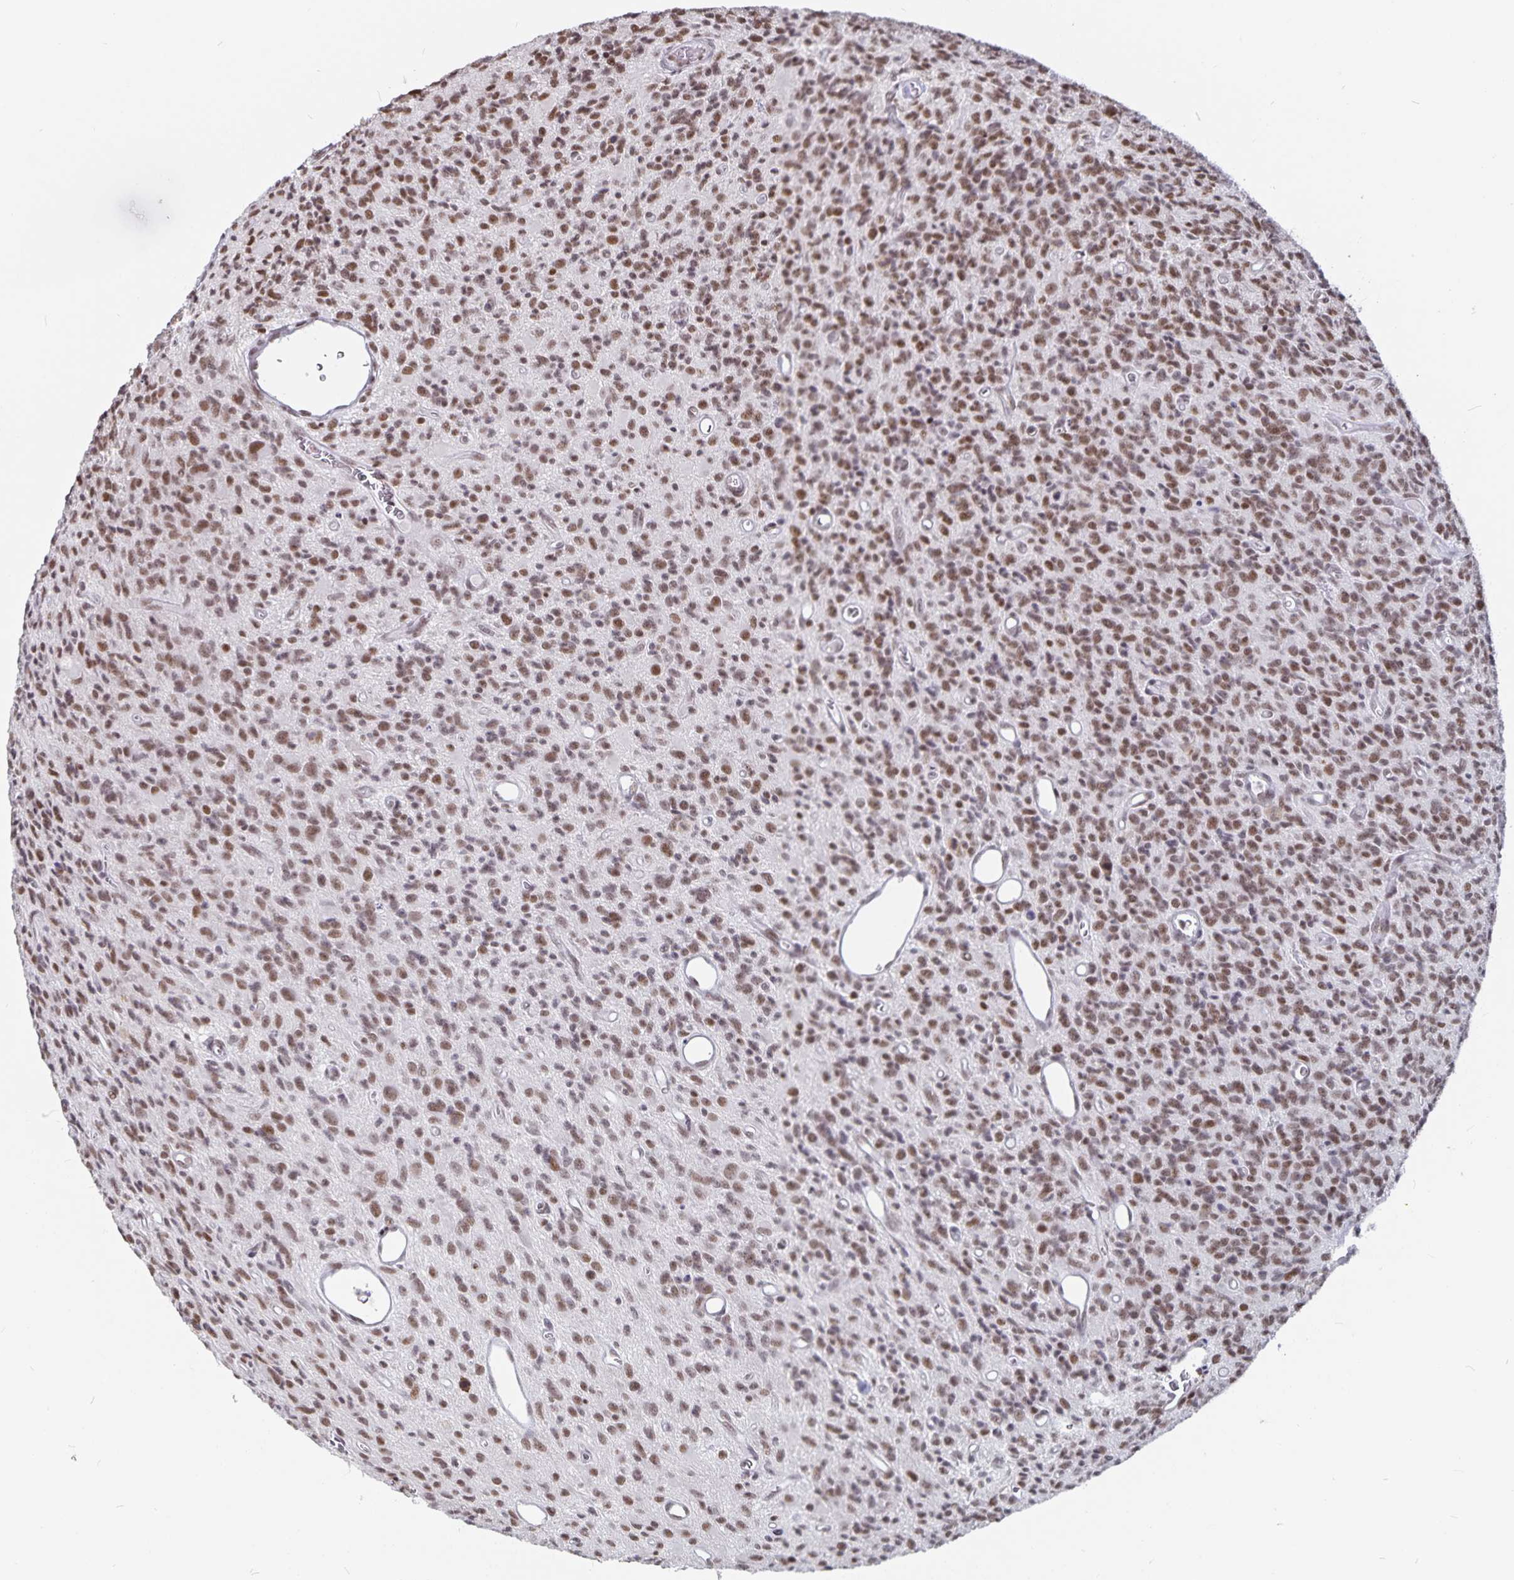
{"staining": {"intensity": "moderate", "quantity": ">75%", "location": "nuclear"}, "tissue": "glioma", "cell_type": "Tumor cells", "image_type": "cancer", "snomed": [{"axis": "morphology", "description": "Glioma, malignant, High grade"}, {"axis": "topography", "description": "Brain"}], "caption": "Protein analysis of glioma tissue shows moderate nuclear positivity in approximately >75% of tumor cells.", "gene": "PBX2", "patient": {"sex": "male", "age": 76}}